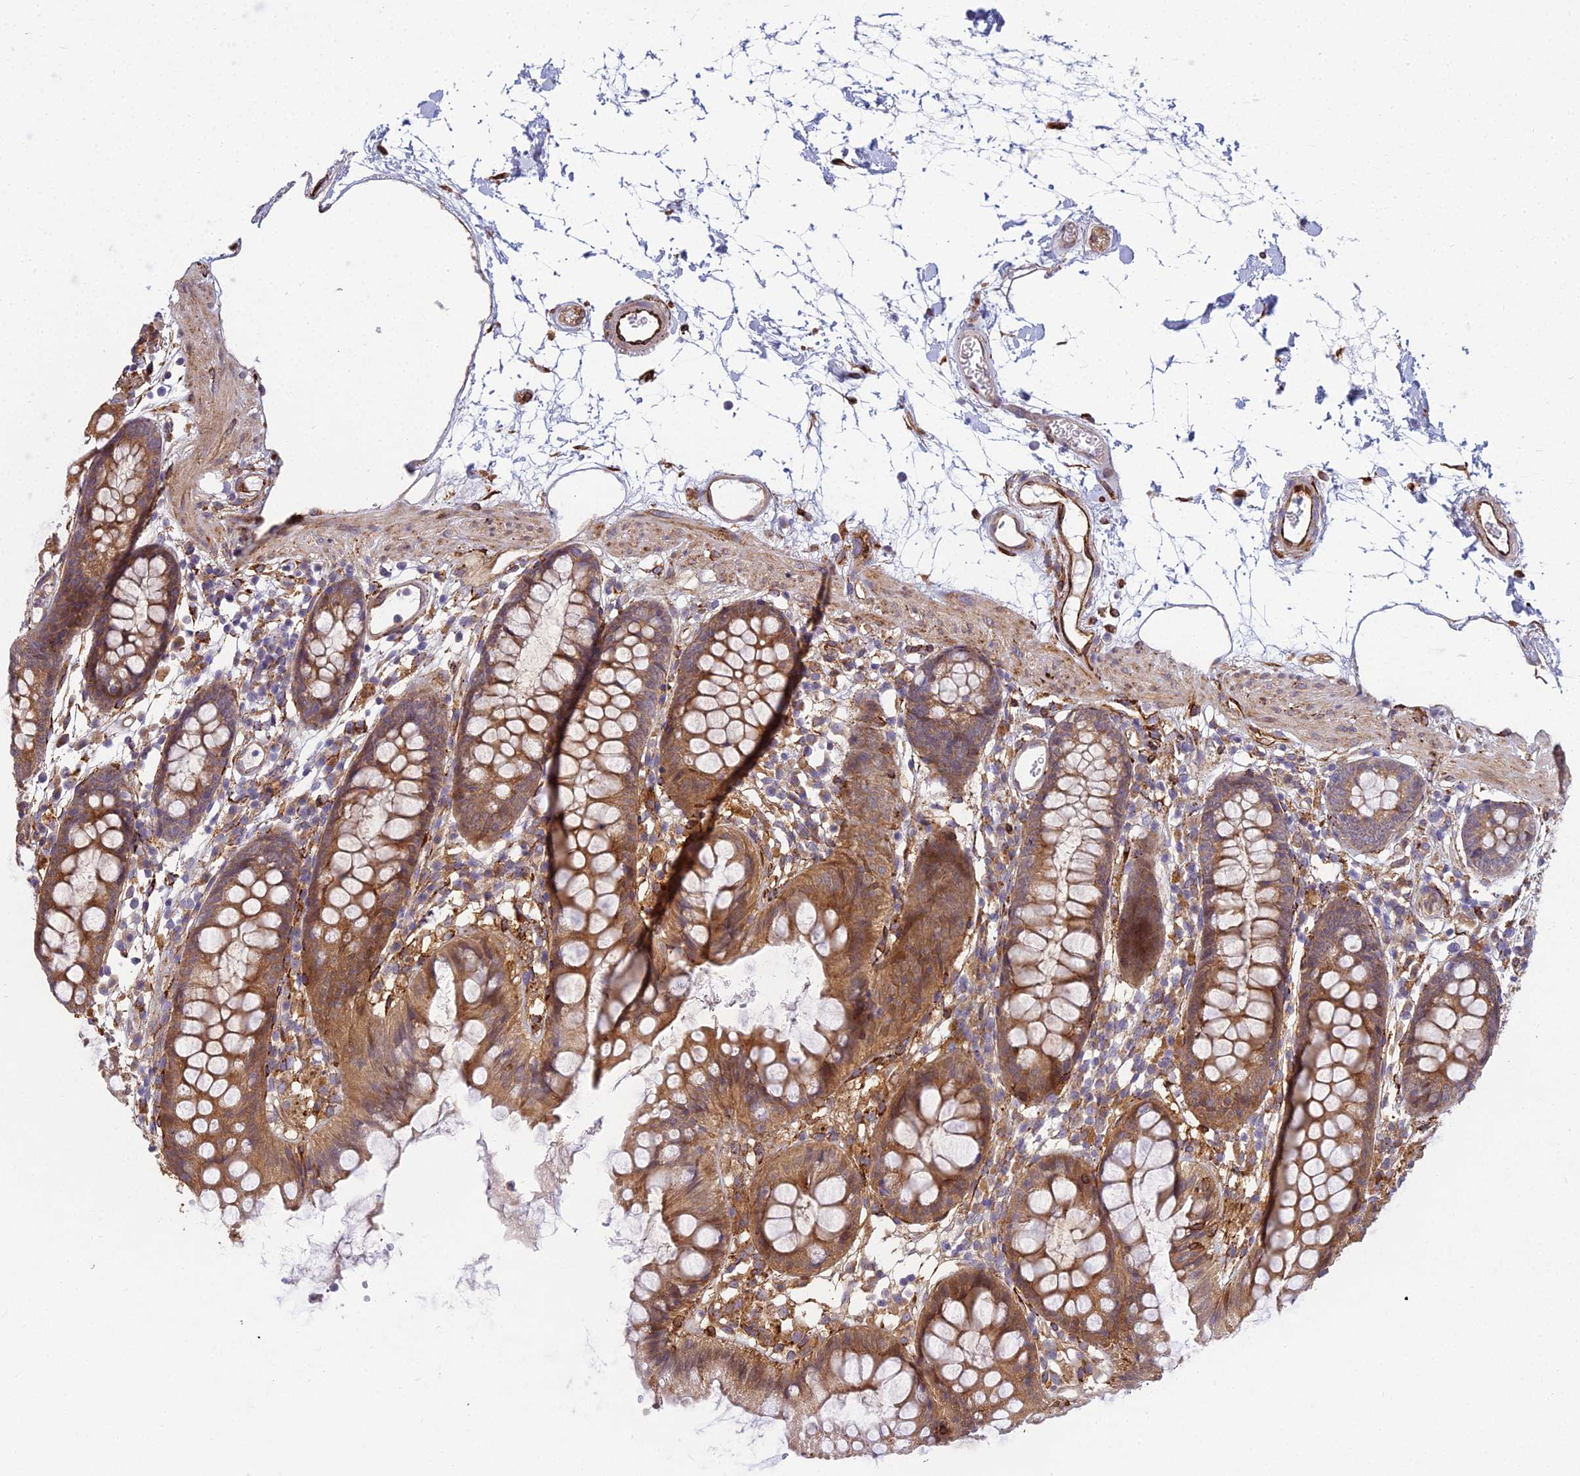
{"staining": {"intensity": "moderate", "quantity": ">75%", "location": "cytoplasmic/membranous"}, "tissue": "colon", "cell_type": "Endothelial cells", "image_type": "normal", "snomed": [{"axis": "morphology", "description": "Normal tissue, NOS"}, {"axis": "topography", "description": "Colon"}], "caption": "Protein expression by IHC displays moderate cytoplasmic/membranous expression in approximately >75% of endothelial cells in unremarkable colon.", "gene": "NDUFAF7", "patient": {"sex": "female", "age": 84}}